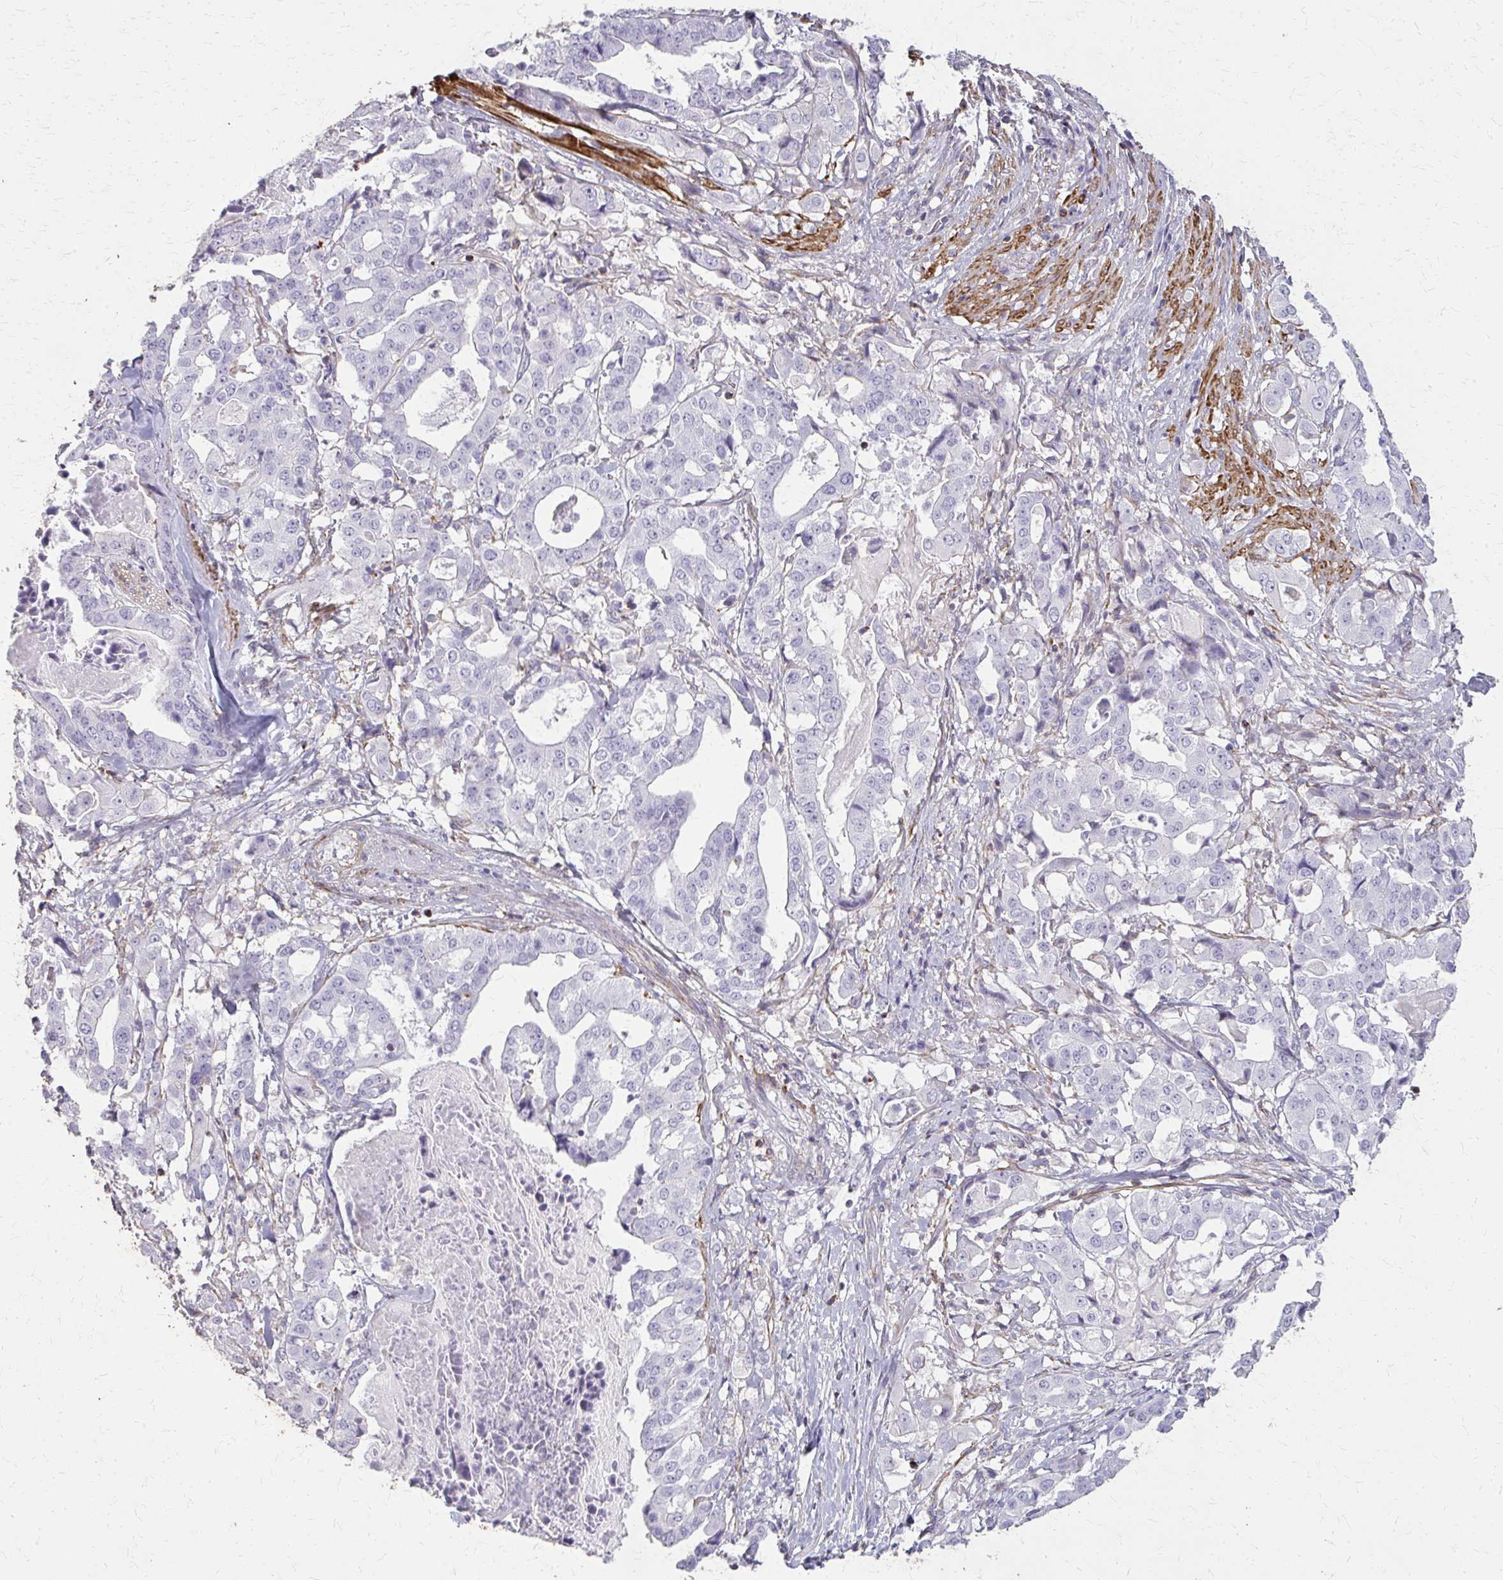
{"staining": {"intensity": "negative", "quantity": "none", "location": "none"}, "tissue": "stomach cancer", "cell_type": "Tumor cells", "image_type": "cancer", "snomed": [{"axis": "morphology", "description": "Adenocarcinoma, NOS"}, {"axis": "topography", "description": "Stomach"}], "caption": "DAB immunohistochemical staining of adenocarcinoma (stomach) shows no significant staining in tumor cells.", "gene": "TENM4", "patient": {"sex": "male", "age": 48}}